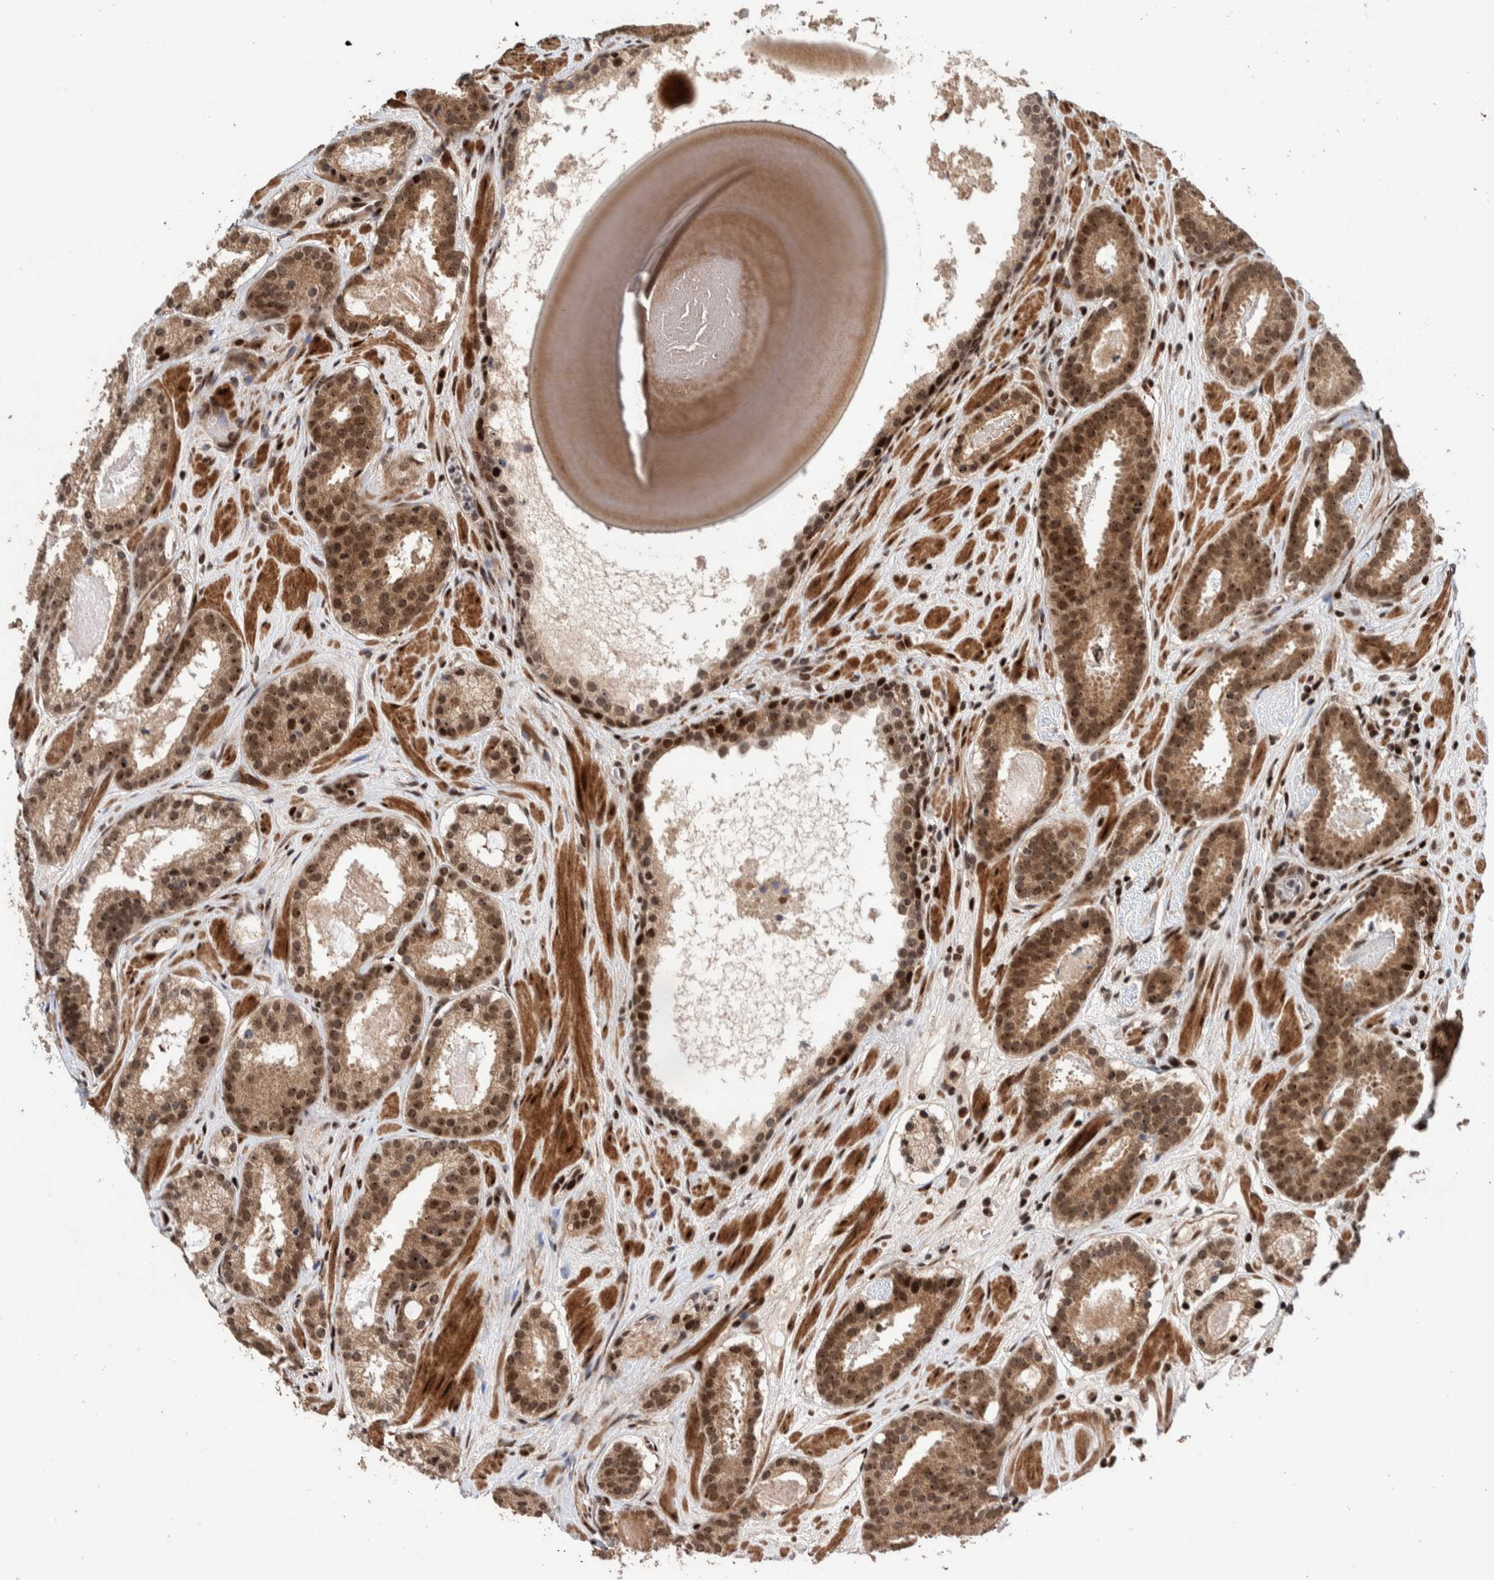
{"staining": {"intensity": "moderate", "quantity": ">75%", "location": "cytoplasmic/membranous,nuclear"}, "tissue": "prostate cancer", "cell_type": "Tumor cells", "image_type": "cancer", "snomed": [{"axis": "morphology", "description": "Adenocarcinoma, Low grade"}, {"axis": "topography", "description": "Prostate"}], "caption": "Prostate cancer (adenocarcinoma (low-grade)) tissue exhibits moderate cytoplasmic/membranous and nuclear staining in approximately >75% of tumor cells", "gene": "CHD4", "patient": {"sex": "male", "age": 69}}